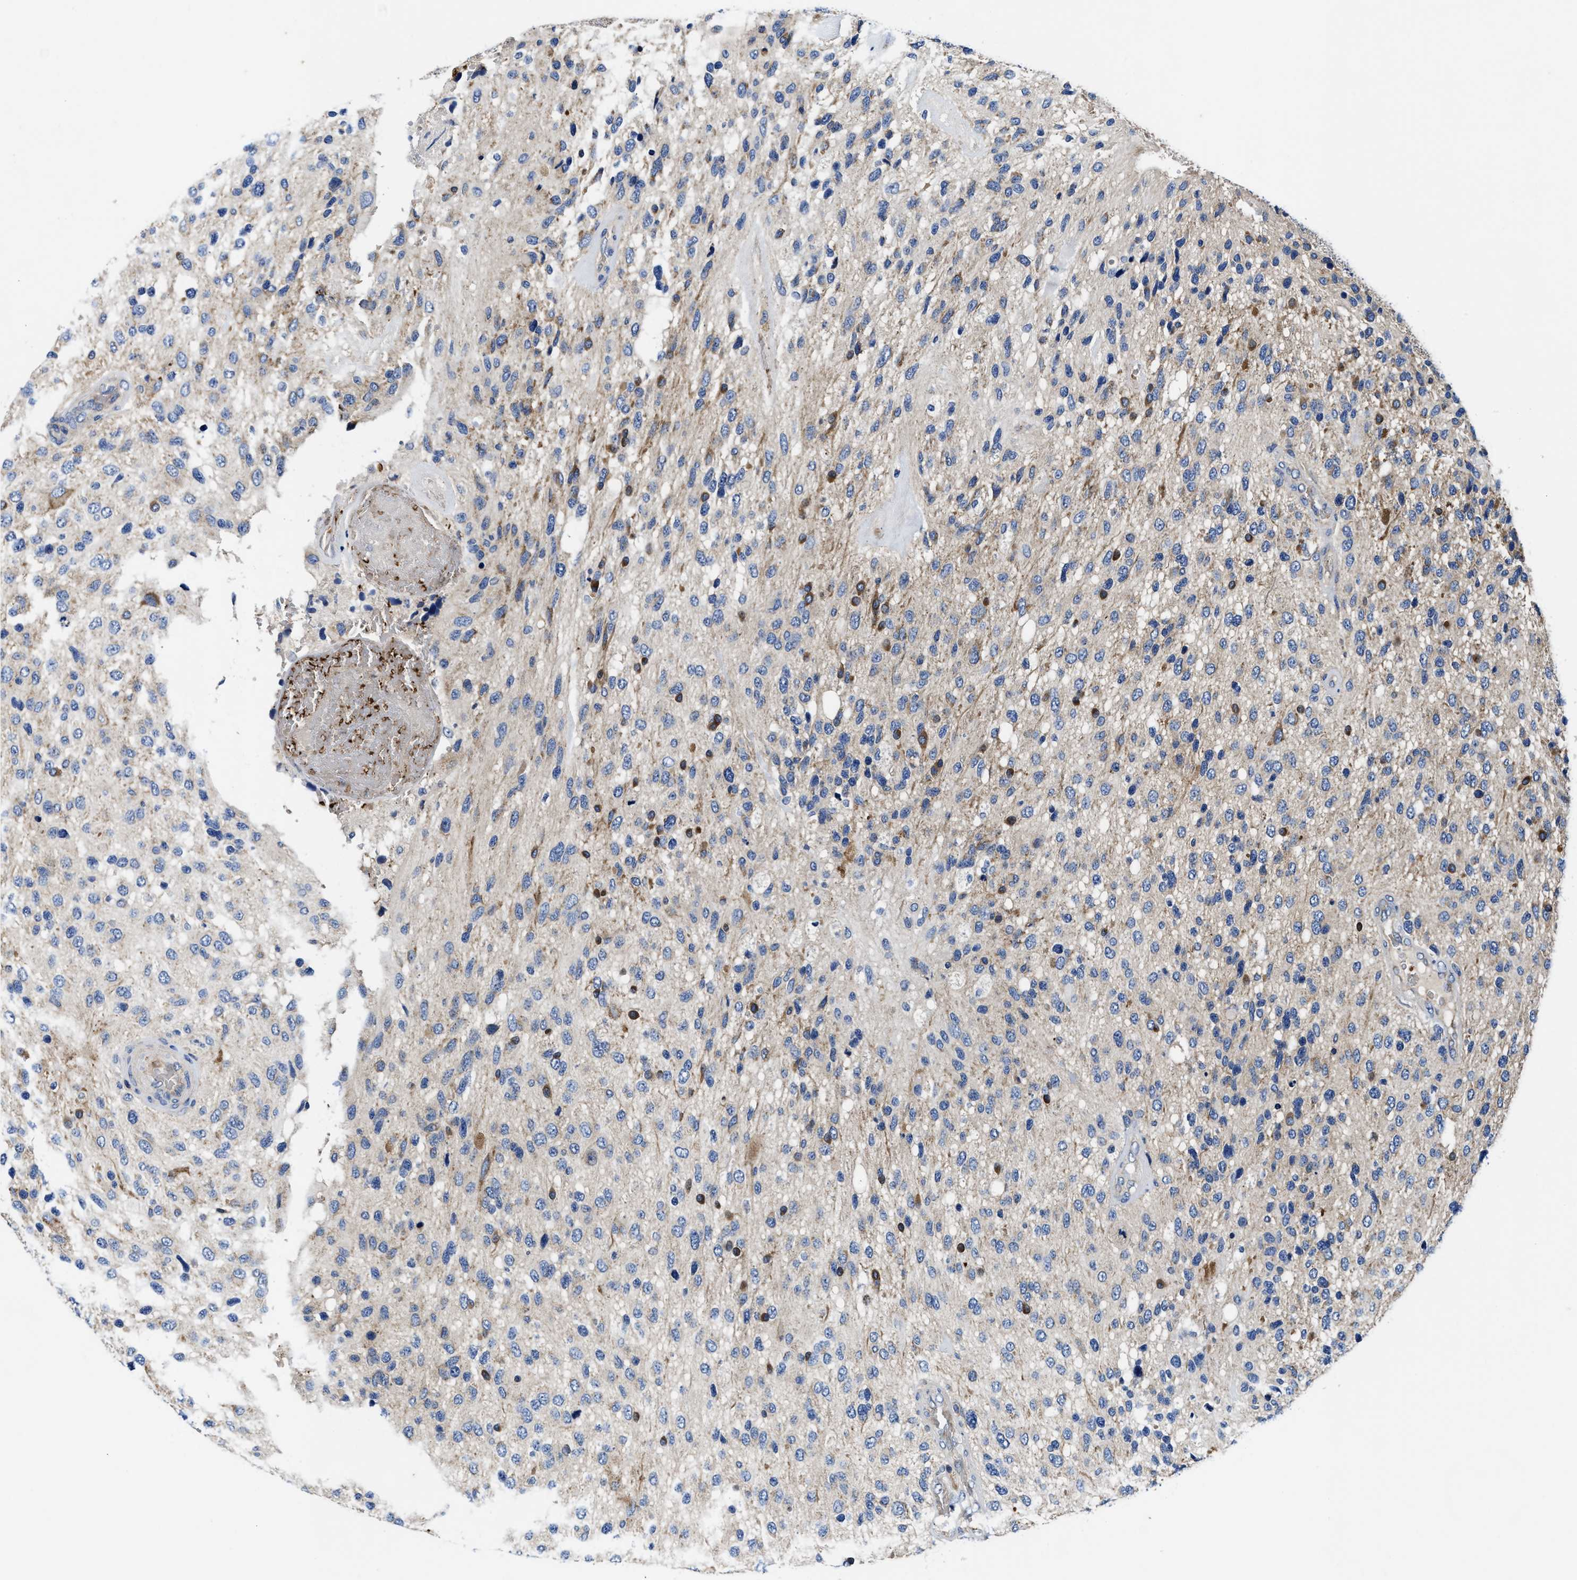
{"staining": {"intensity": "weak", "quantity": "25%-75%", "location": "cytoplasmic/membranous"}, "tissue": "glioma", "cell_type": "Tumor cells", "image_type": "cancer", "snomed": [{"axis": "morphology", "description": "Glioma, malignant, High grade"}, {"axis": "topography", "description": "Brain"}], "caption": "Approximately 25%-75% of tumor cells in glioma exhibit weak cytoplasmic/membranous protein staining as visualized by brown immunohistochemical staining.", "gene": "PHLPP1", "patient": {"sex": "female", "age": 58}}